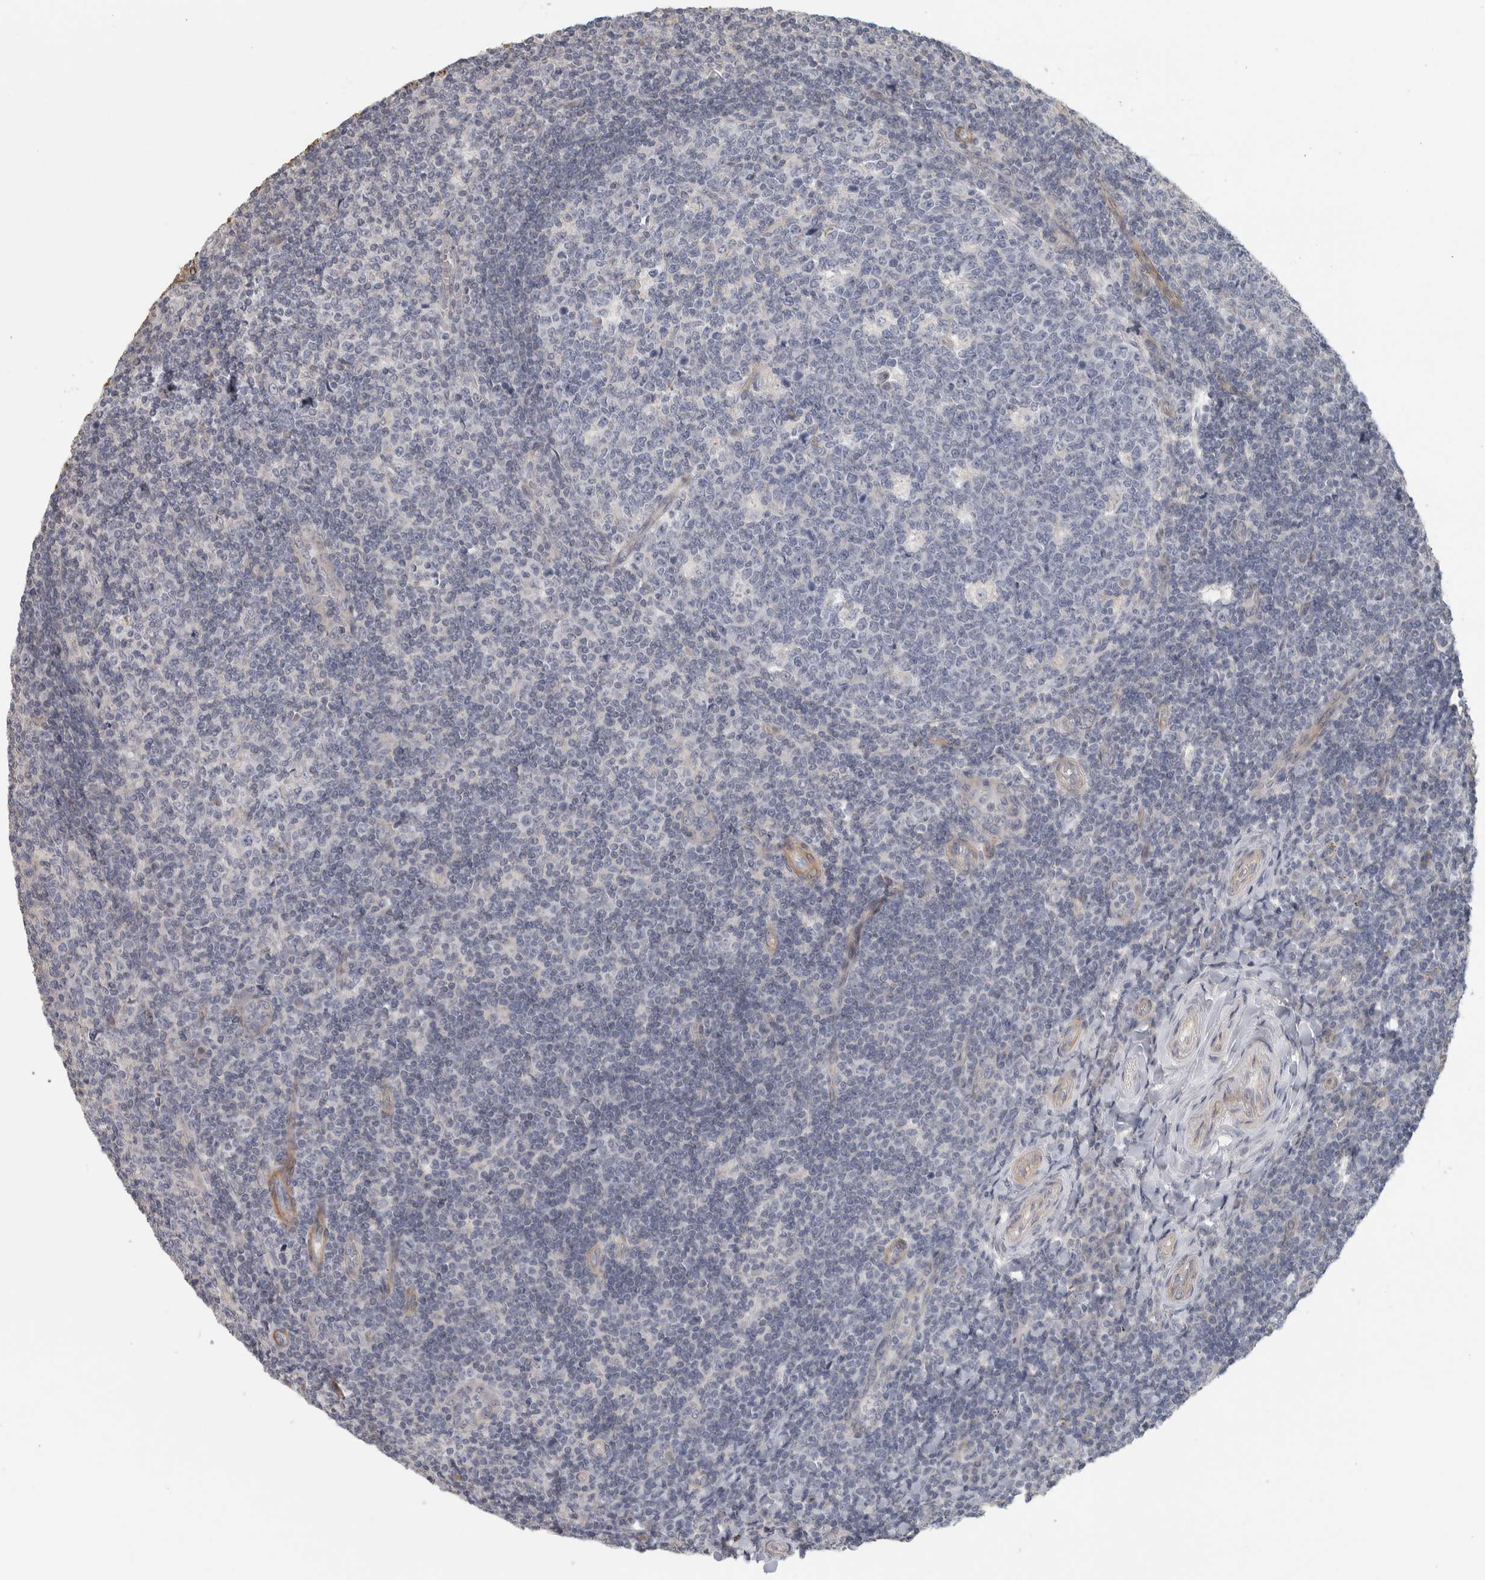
{"staining": {"intensity": "negative", "quantity": "none", "location": "none"}, "tissue": "tonsil", "cell_type": "Germinal center cells", "image_type": "normal", "snomed": [{"axis": "morphology", "description": "Normal tissue, NOS"}, {"axis": "topography", "description": "Tonsil"}], "caption": "Protein analysis of normal tonsil displays no significant positivity in germinal center cells.", "gene": "DCXR", "patient": {"sex": "female", "age": 19}}